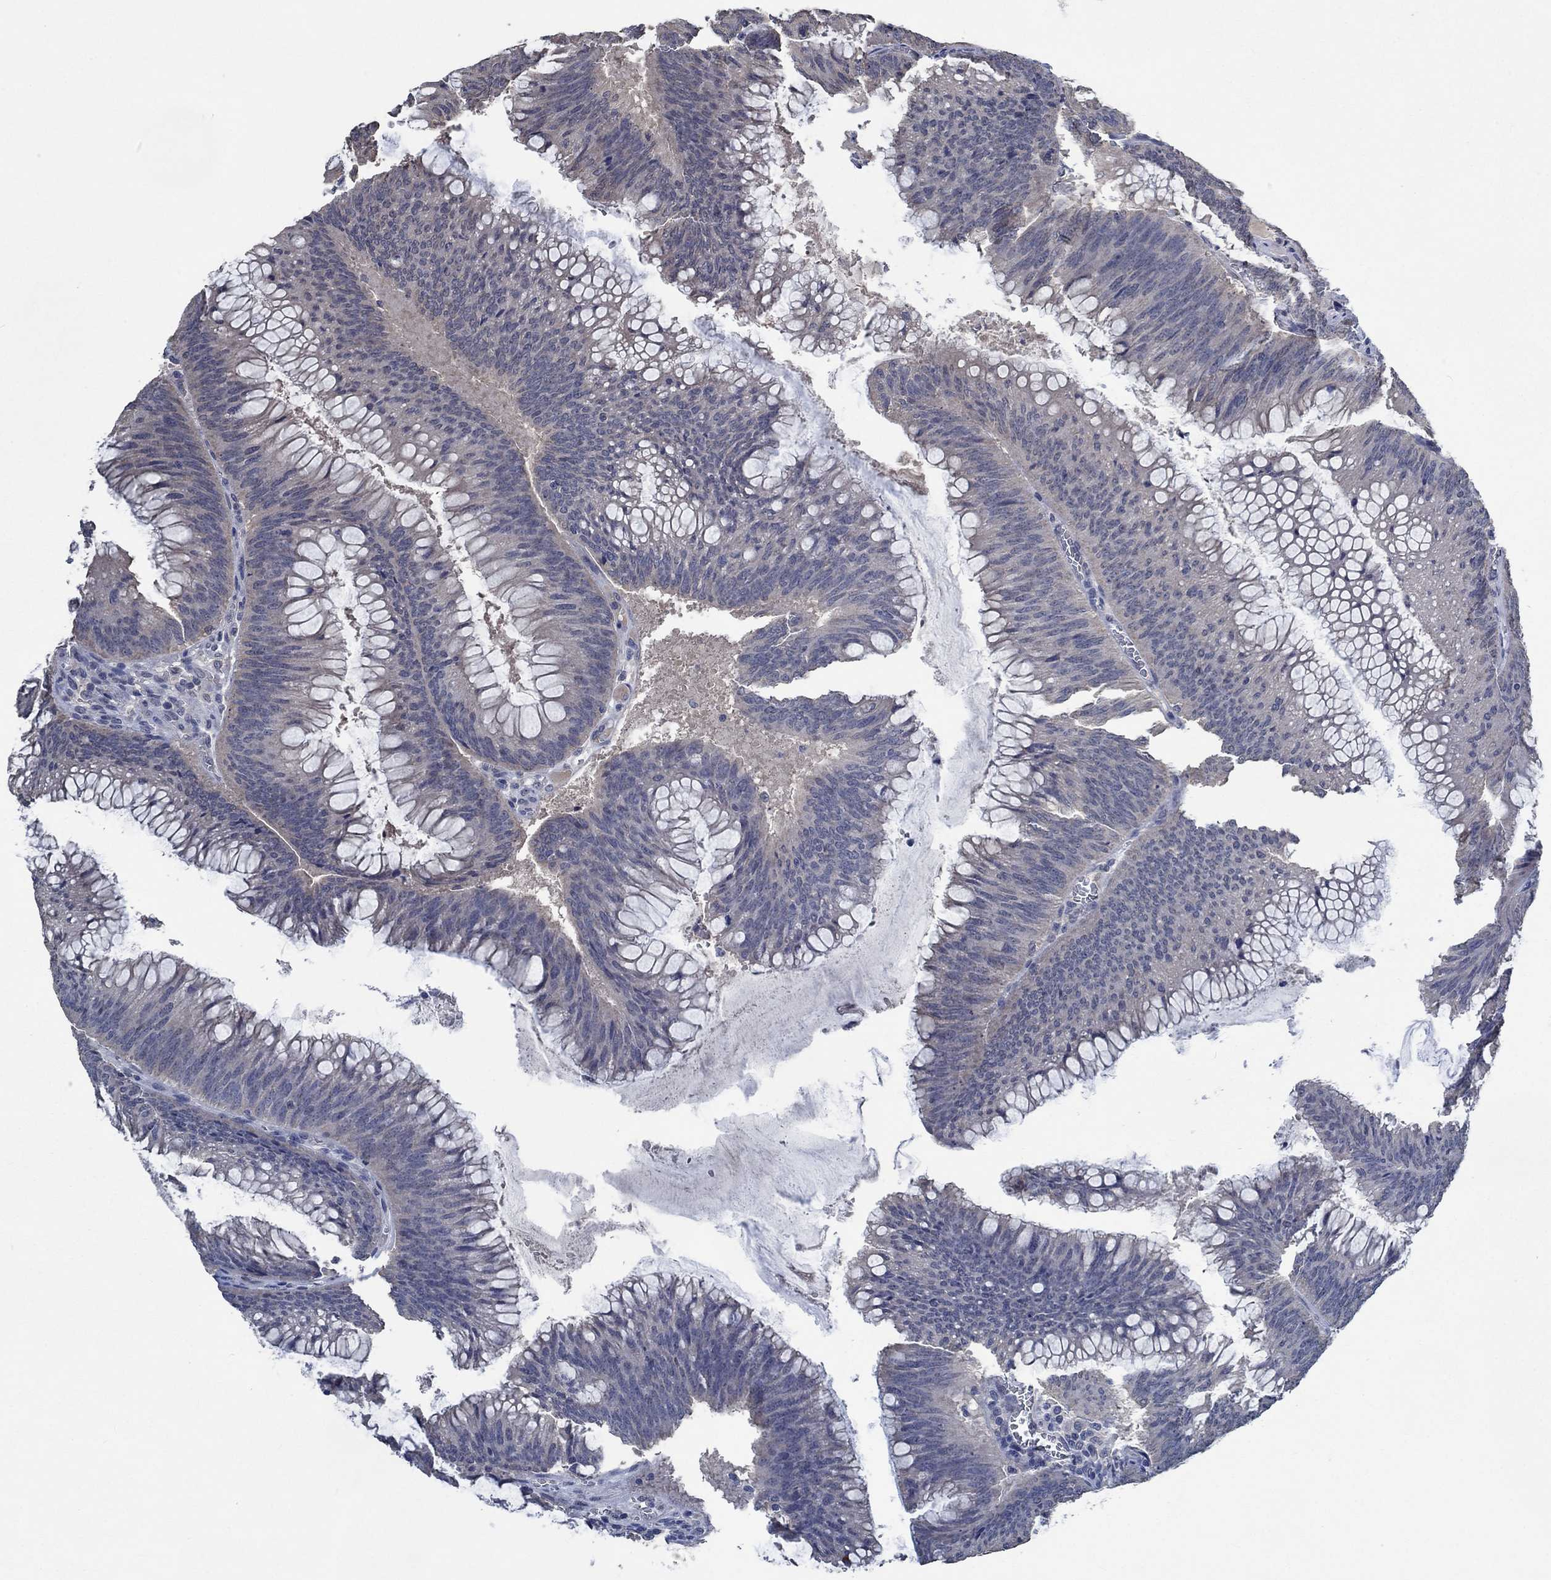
{"staining": {"intensity": "negative", "quantity": "none", "location": "none"}, "tissue": "colorectal cancer", "cell_type": "Tumor cells", "image_type": "cancer", "snomed": [{"axis": "morphology", "description": "Adenocarcinoma, NOS"}, {"axis": "topography", "description": "Rectum"}], "caption": "Tumor cells are negative for brown protein staining in colorectal cancer. (DAB IHC with hematoxylin counter stain).", "gene": "OBSCN", "patient": {"sex": "female", "age": 72}}